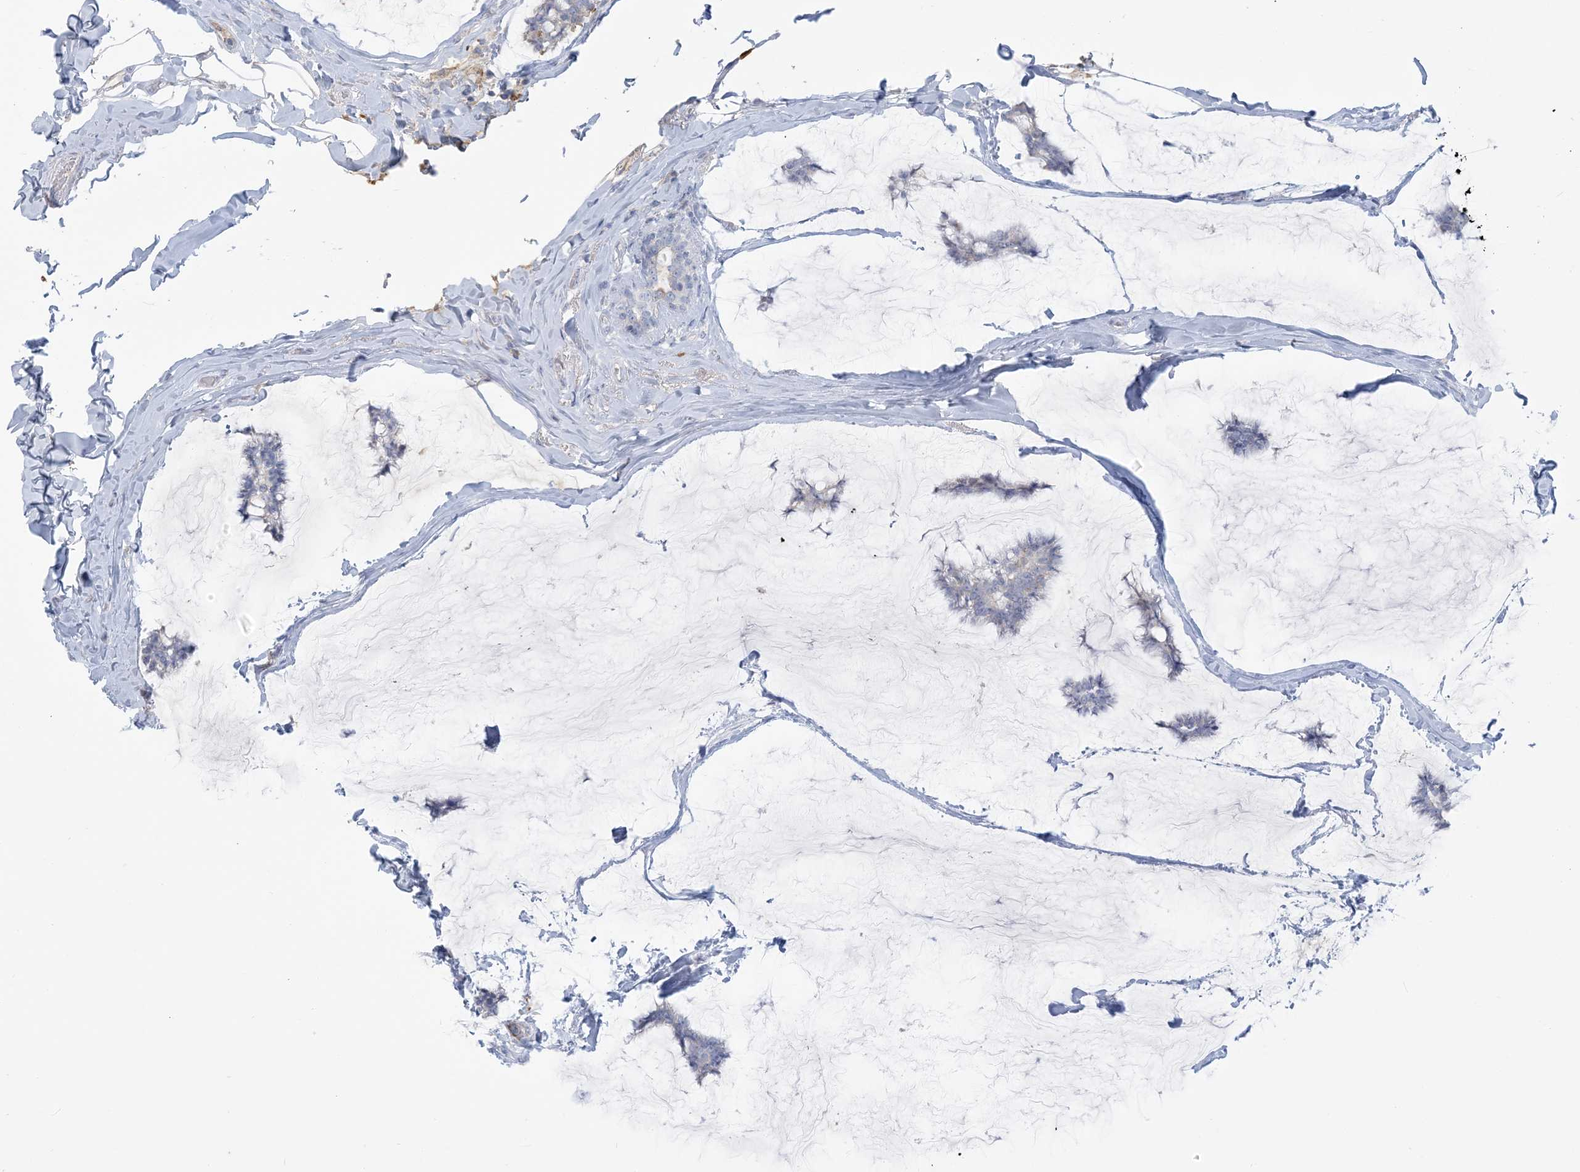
{"staining": {"intensity": "negative", "quantity": "none", "location": "none"}, "tissue": "breast cancer", "cell_type": "Tumor cells", "image_type": "cancer", "snomed": [{"axis": "morphology", "description": "Duct carcinoma"}, {"axis": "topography", "description": "Breast"}], "caption": "Tumor cells are negative for protein expression in human infiltrating ductal carcinoma (breast).", "gene": "SCML1", "patient": {"sex": "female", "age": 93}}